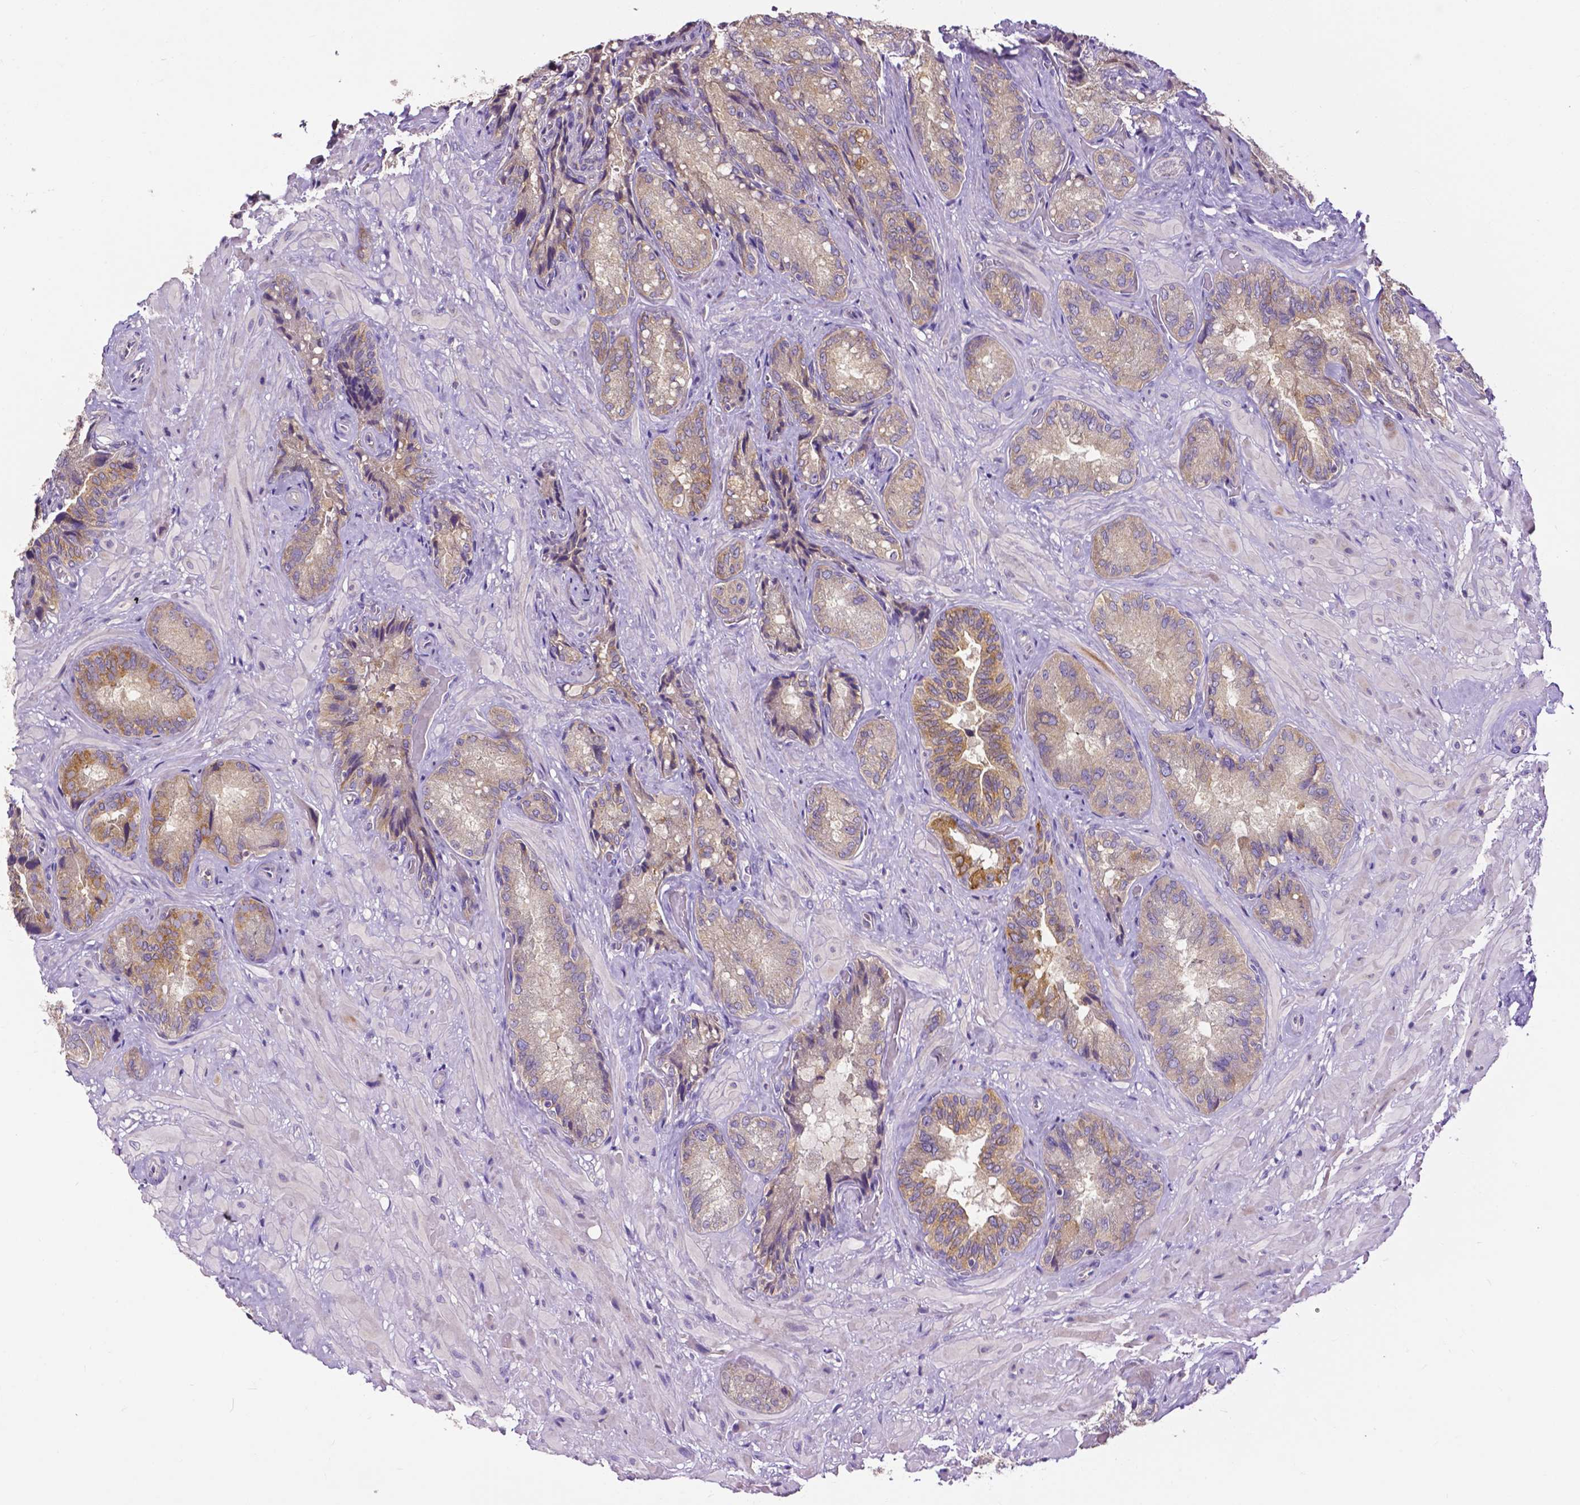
{"staining": {"intensity": "moderate", "quantity": "25%-75%", "location": "cytoplasmic/membranous"}, "tissue": "seminal vesicle", "cell_type": "Glandular cells", "image_type": "normal", "snomed": [{"axis": "morphology", "description": "Normal tissue, NOS"}, {"axis": "topography", "description": "Seminal veicle"}], "caption": "The micrograph demonstrates a brown stain indicating the presence of a protein in the cytoplasmic/membranous of glandular cells in seminal vesicle.", "gene": "DICER1", "patient": {"sex": "male", "age": 57}}